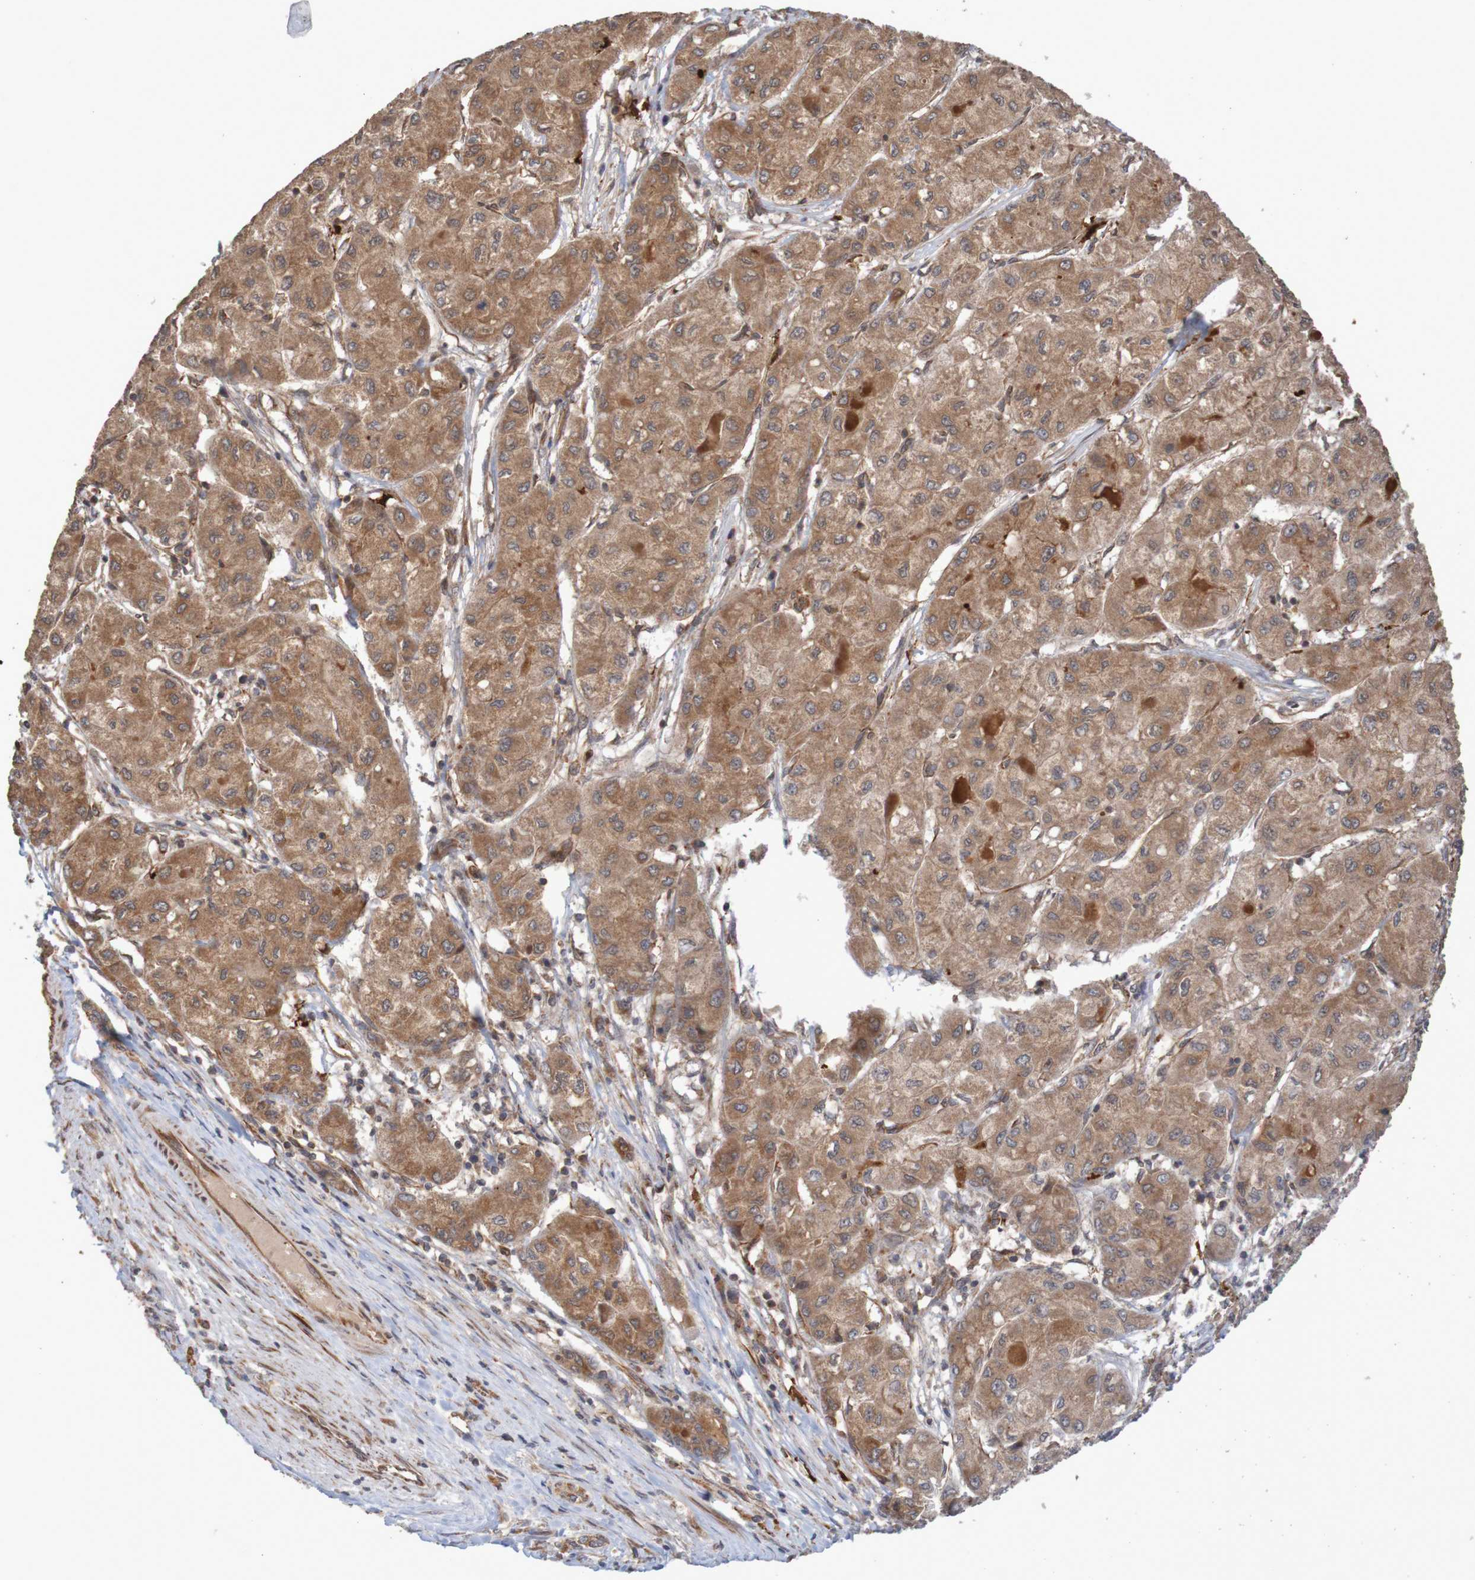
{"staining": {"intensity": "moderate", "quantity": ">75%", "location": "cytoplasmic/membranous"}, "tissue": "liver cancer", "cell_type": "Tumor cells", "image_type": "cancer", "snomed": [{"axis": "morphology", "description": "Carcinoma, Hepatocellular, NOS"}, {"axis": "topography", "description": "Liver"}], "caption": "Liver hepatocellular carcinoma stained with immunohistochemistry shows moderate cytoplasmic/membranous staining in about >75% of tumor cells.", "gene": "MRPL52", "patient": {"sex": "male", "age": 80}}